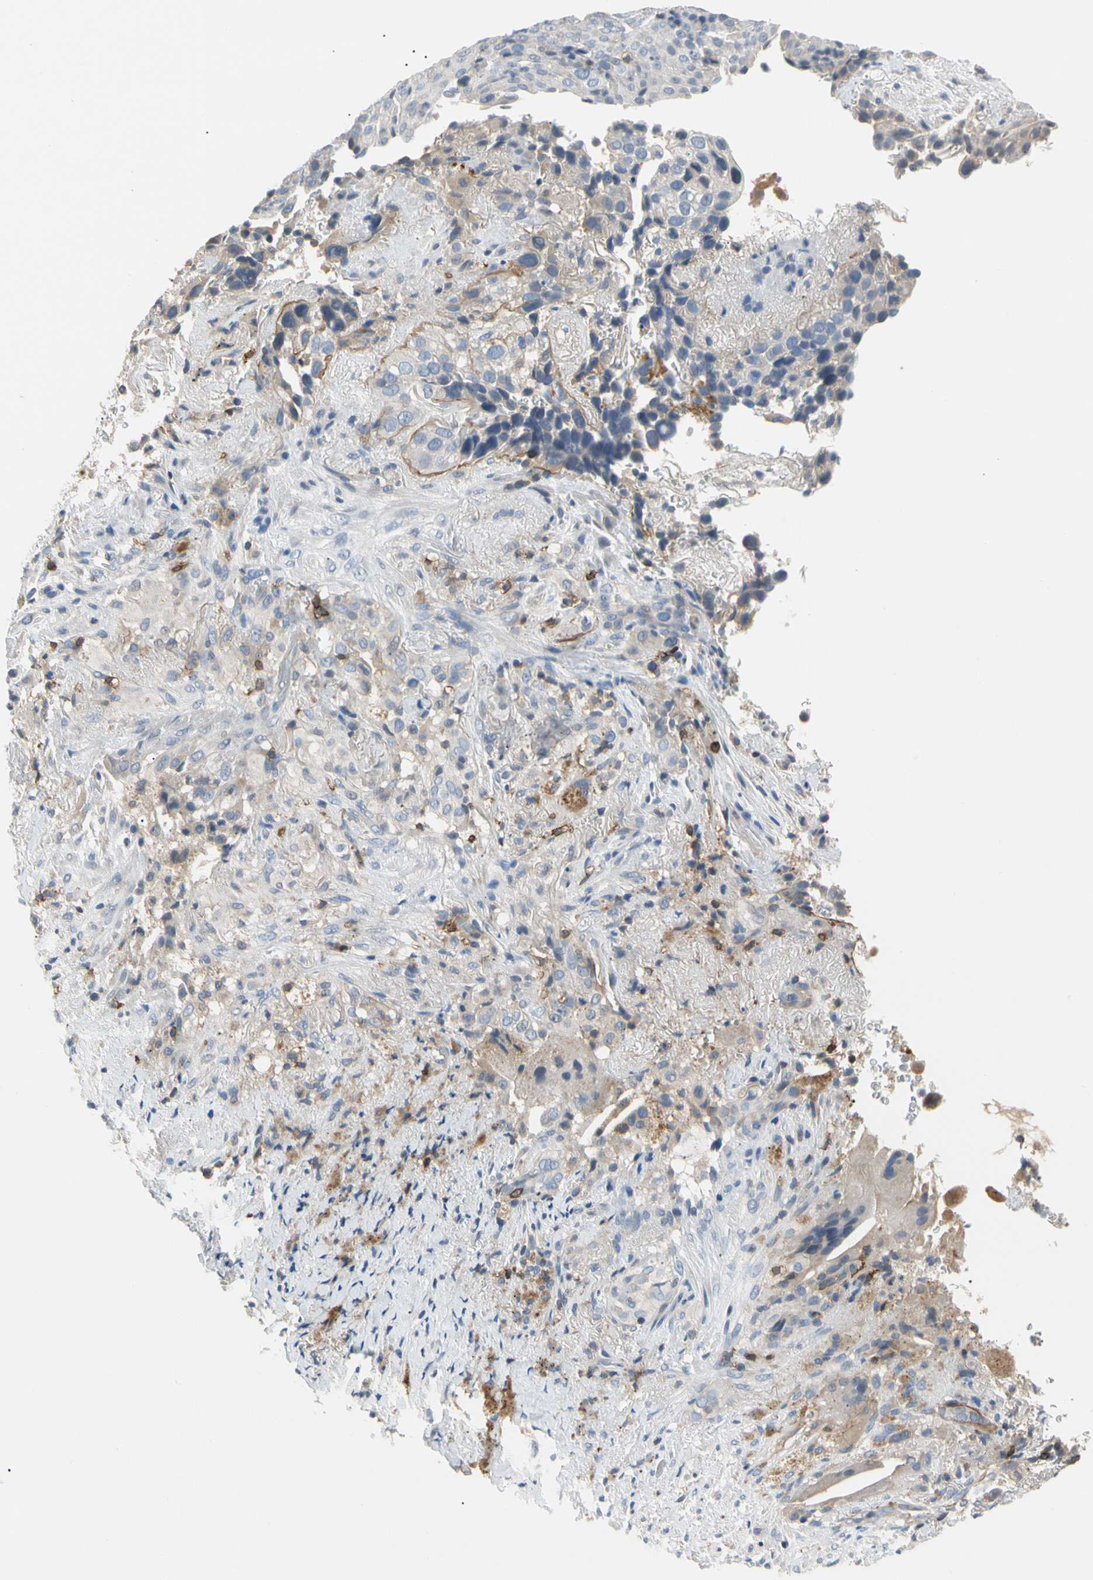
{"staining": {"intensity": "weak", "quantity": "25%-75%", "location": "cytoplasmic/membranous"}, "tissue": "lung cancer", "cell_type": "Tumor cells", "image_type": "cancer", "snomed": [{"axis": "morphology", "description": "Squamous cell carcinoma, NOS"}, {"axis": "topography", "description": "Lung"}], "caption": "A high-resolution photomicrograph shows immunohistochemistry staining of lung squamous cell carcinoma, which reveals weak cytoplasmic/membranous expression in about 25%-75% of tumor cells.", "gene": "TNFRSF18", "patient": {"sex": "male", "age": 54}}